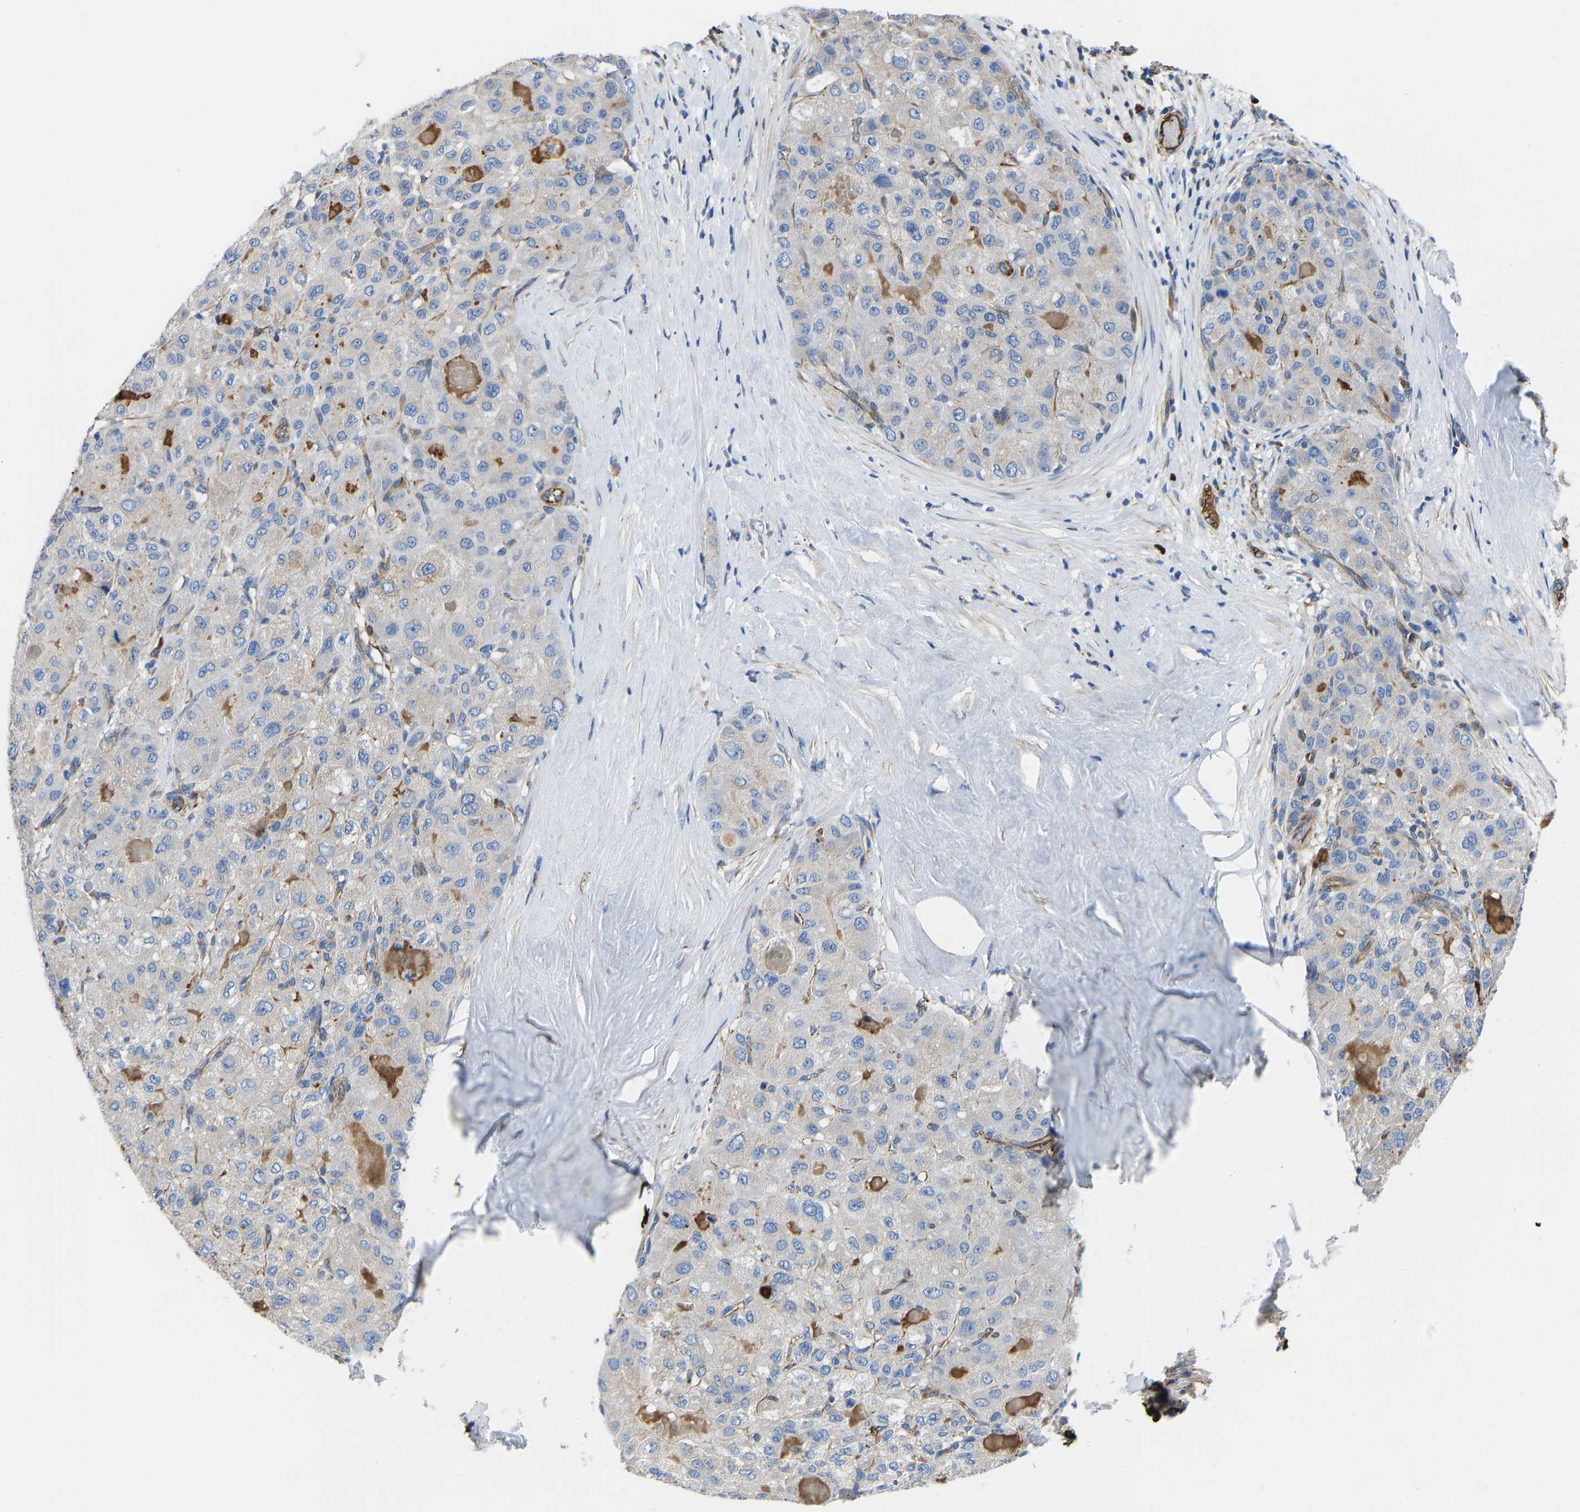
{"staining": {"intensity": "negative", "quantity": "none", "location": "none"}, "tissue": "liver cancer", "cell_type": "Tumor cells", "image_type": "cancer", "snomed": [{"axis": "morphology", "description": "Carcinoma, Hepatocellular, NOS"}, {"axis": "topography", "description": "Liver"}], "caption": "Histopathology image shows no protein expression in tumor cells of liver cancer (hepatocellular carcinoma) tissue.", "gene": "HSPG2", "patient": {"sex": "male", "age": 80}}